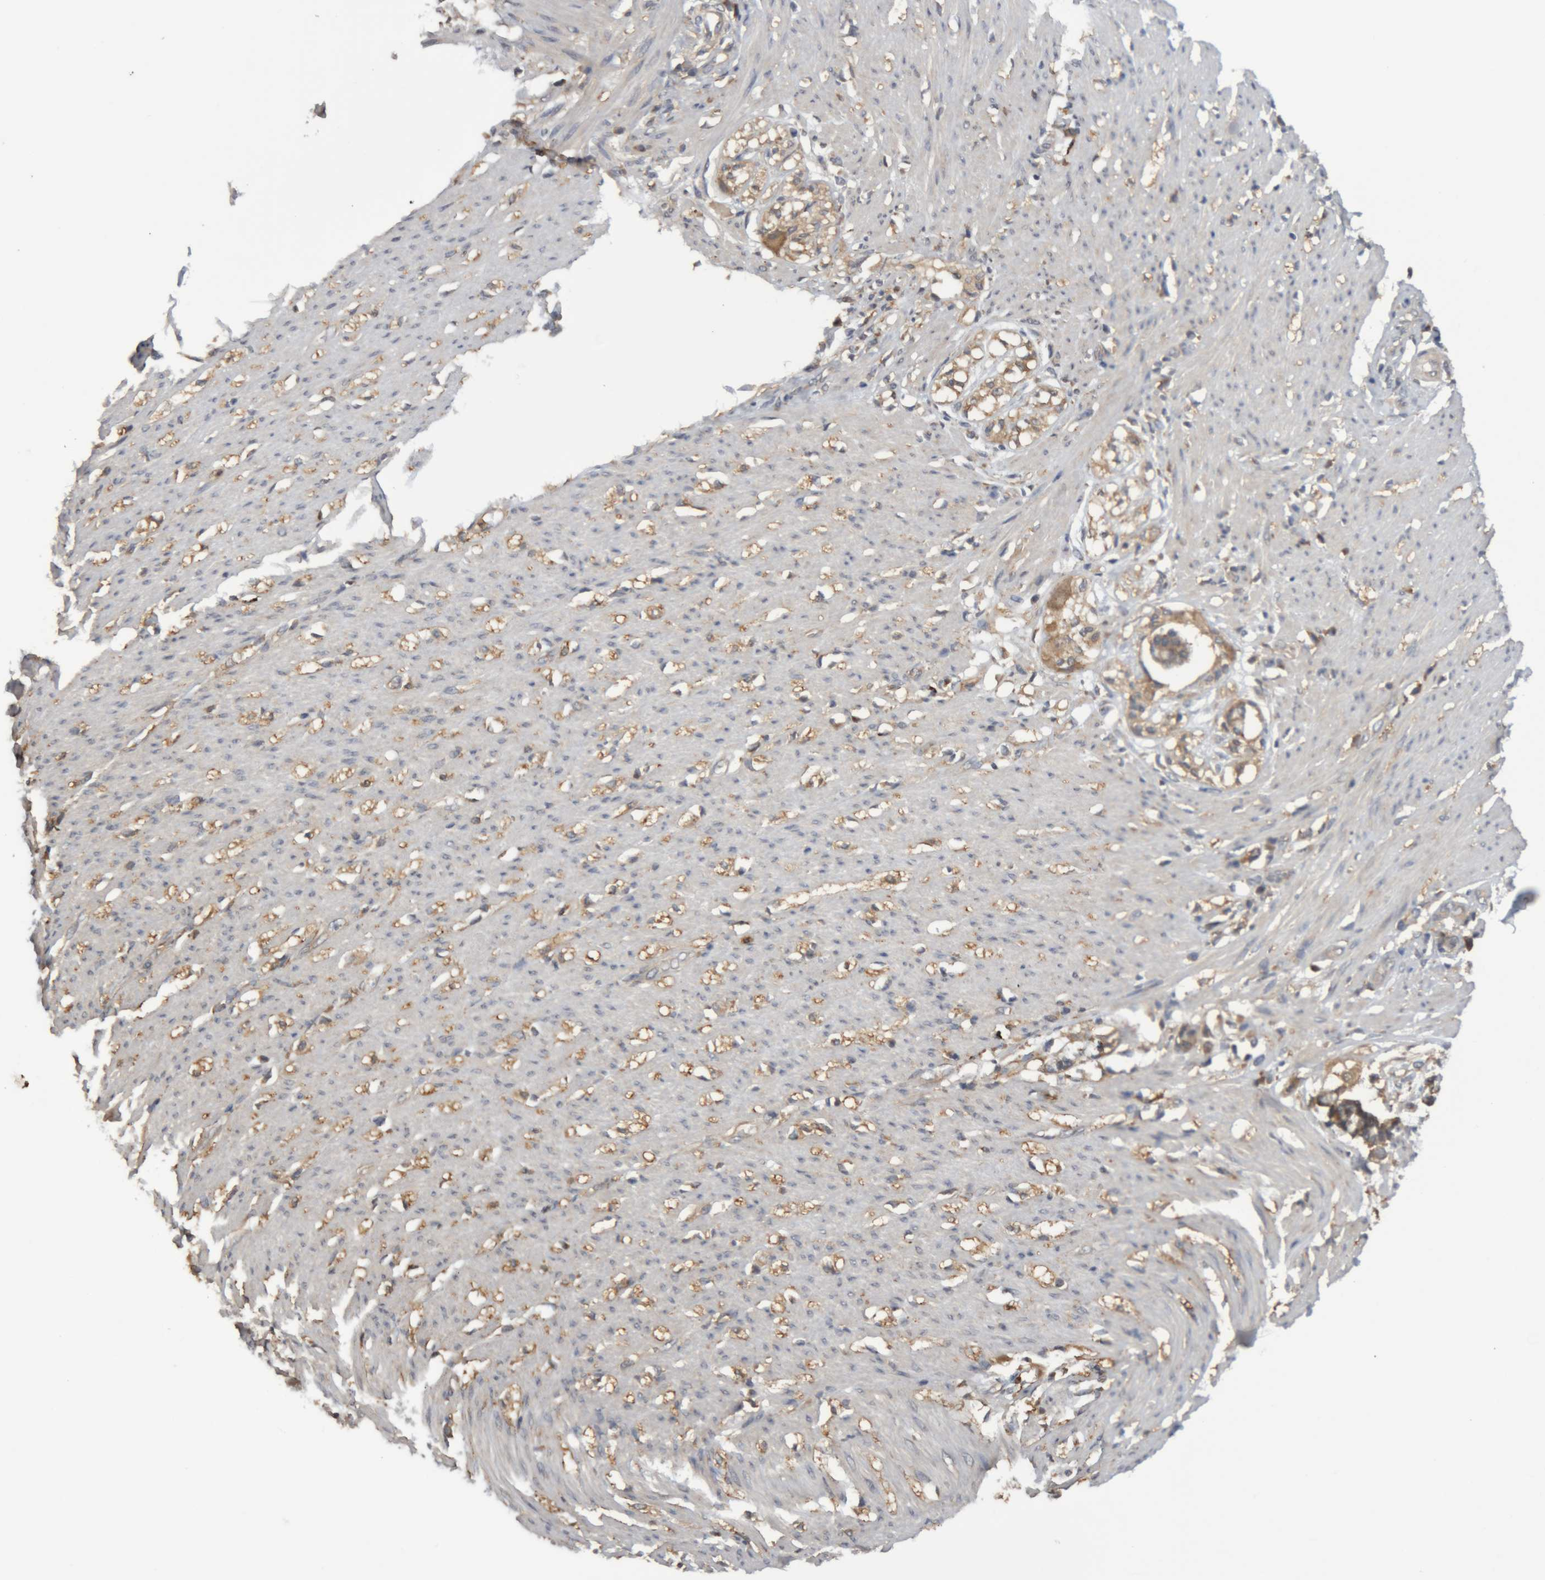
{"staining": {"intensity": "negative", "quantity": "none", "location": "none"}, "tissue": "smooth muscle", "cell_type": "Smooth muscle cells", "image_type": "normal", "snomed": [{"axis": "morphology", "description": "Normal tissue, NOS"}, {"axis": "morphology", "description": "Adenocarcinoma, NOS"}, {"axis": "topography", "description": "Colon"}, {"axis": "topography", "description": "Peripheral nerve tissue"}], "caption": "An immunohistochemistry photomicrograph of unremarkable smooth muscle is shown. There is no staining in smooth muscle cells of smooth muscle. (Brightfield microscopy of DAB immunohistochemistry at high magnification).", "gene": "TMED7", "patient": {"sex": "male", "age": 14}}